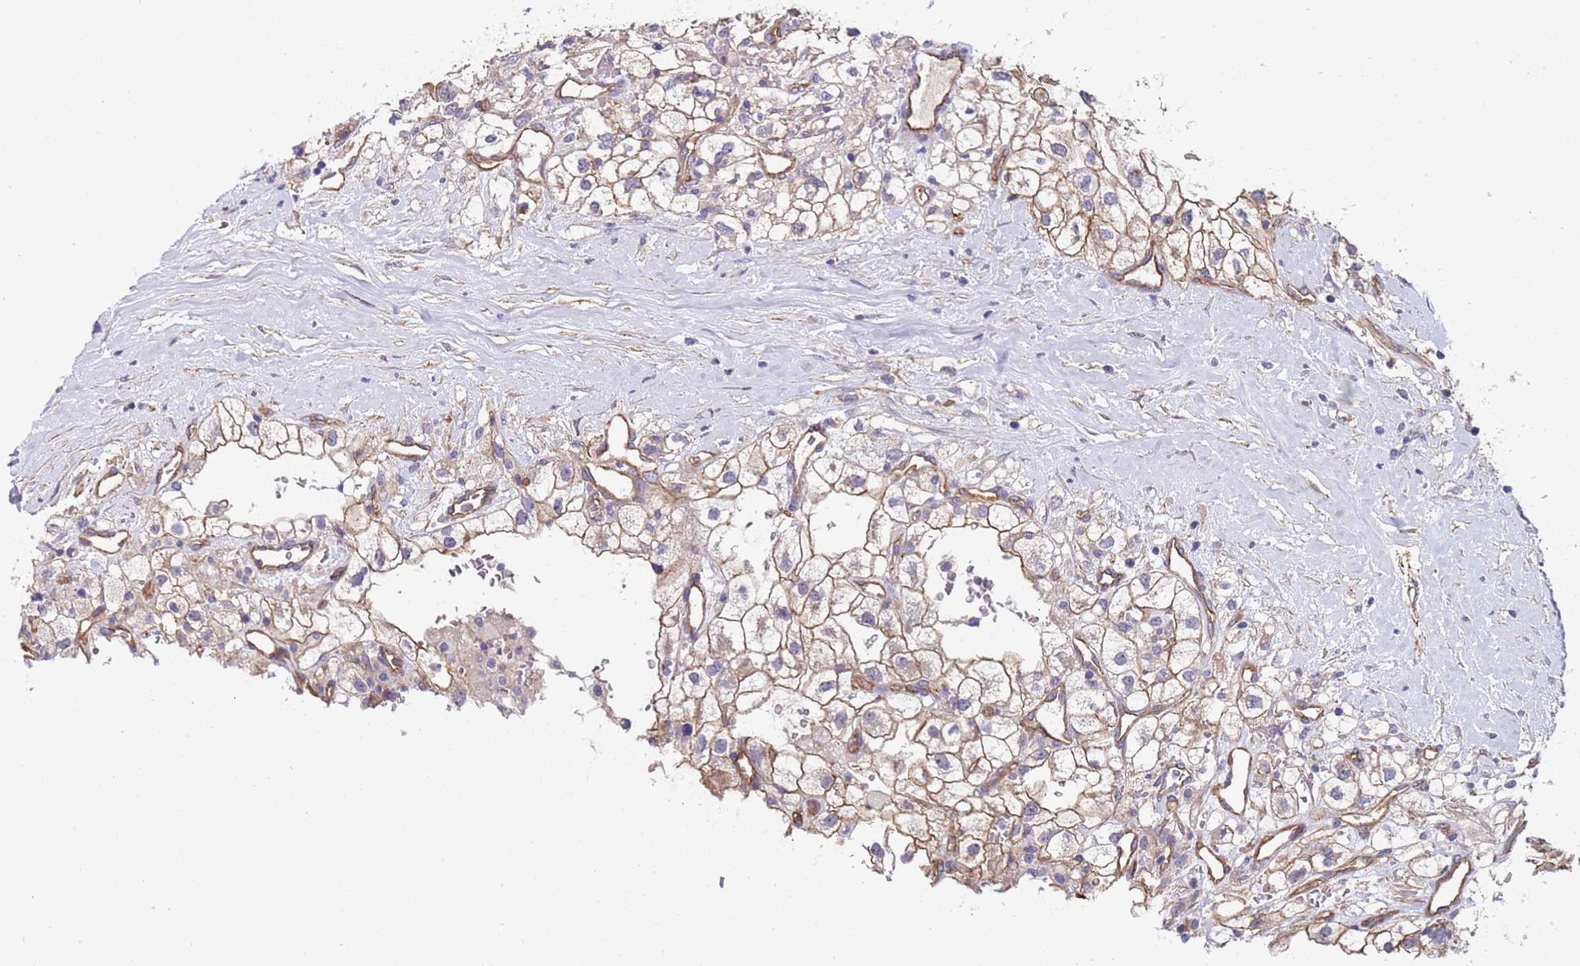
{"staining": {"intensity": "moderate", "quantity": ">75%", "location": "cytoplasmic/membranous"}, "tissue": "renal cancer", "cell_type": "Tumor cells", "image_type": "cancer", "snomed": [{"axis": "morphology", "description": "Adenocarcinoma, NOS"}, {"axis": "topography", "description": "Kidney"}], "caption": "IHC of renal adenocarcinoma reveals medium levels of moderate cytoplasmic/membranous staining in approximately >75% of tumor cells. (brown staining indicates protein expression, while blue staining denotes nuclei).", "gene": "ZNF248", "patient": {"sex": "male", "age": 59}}